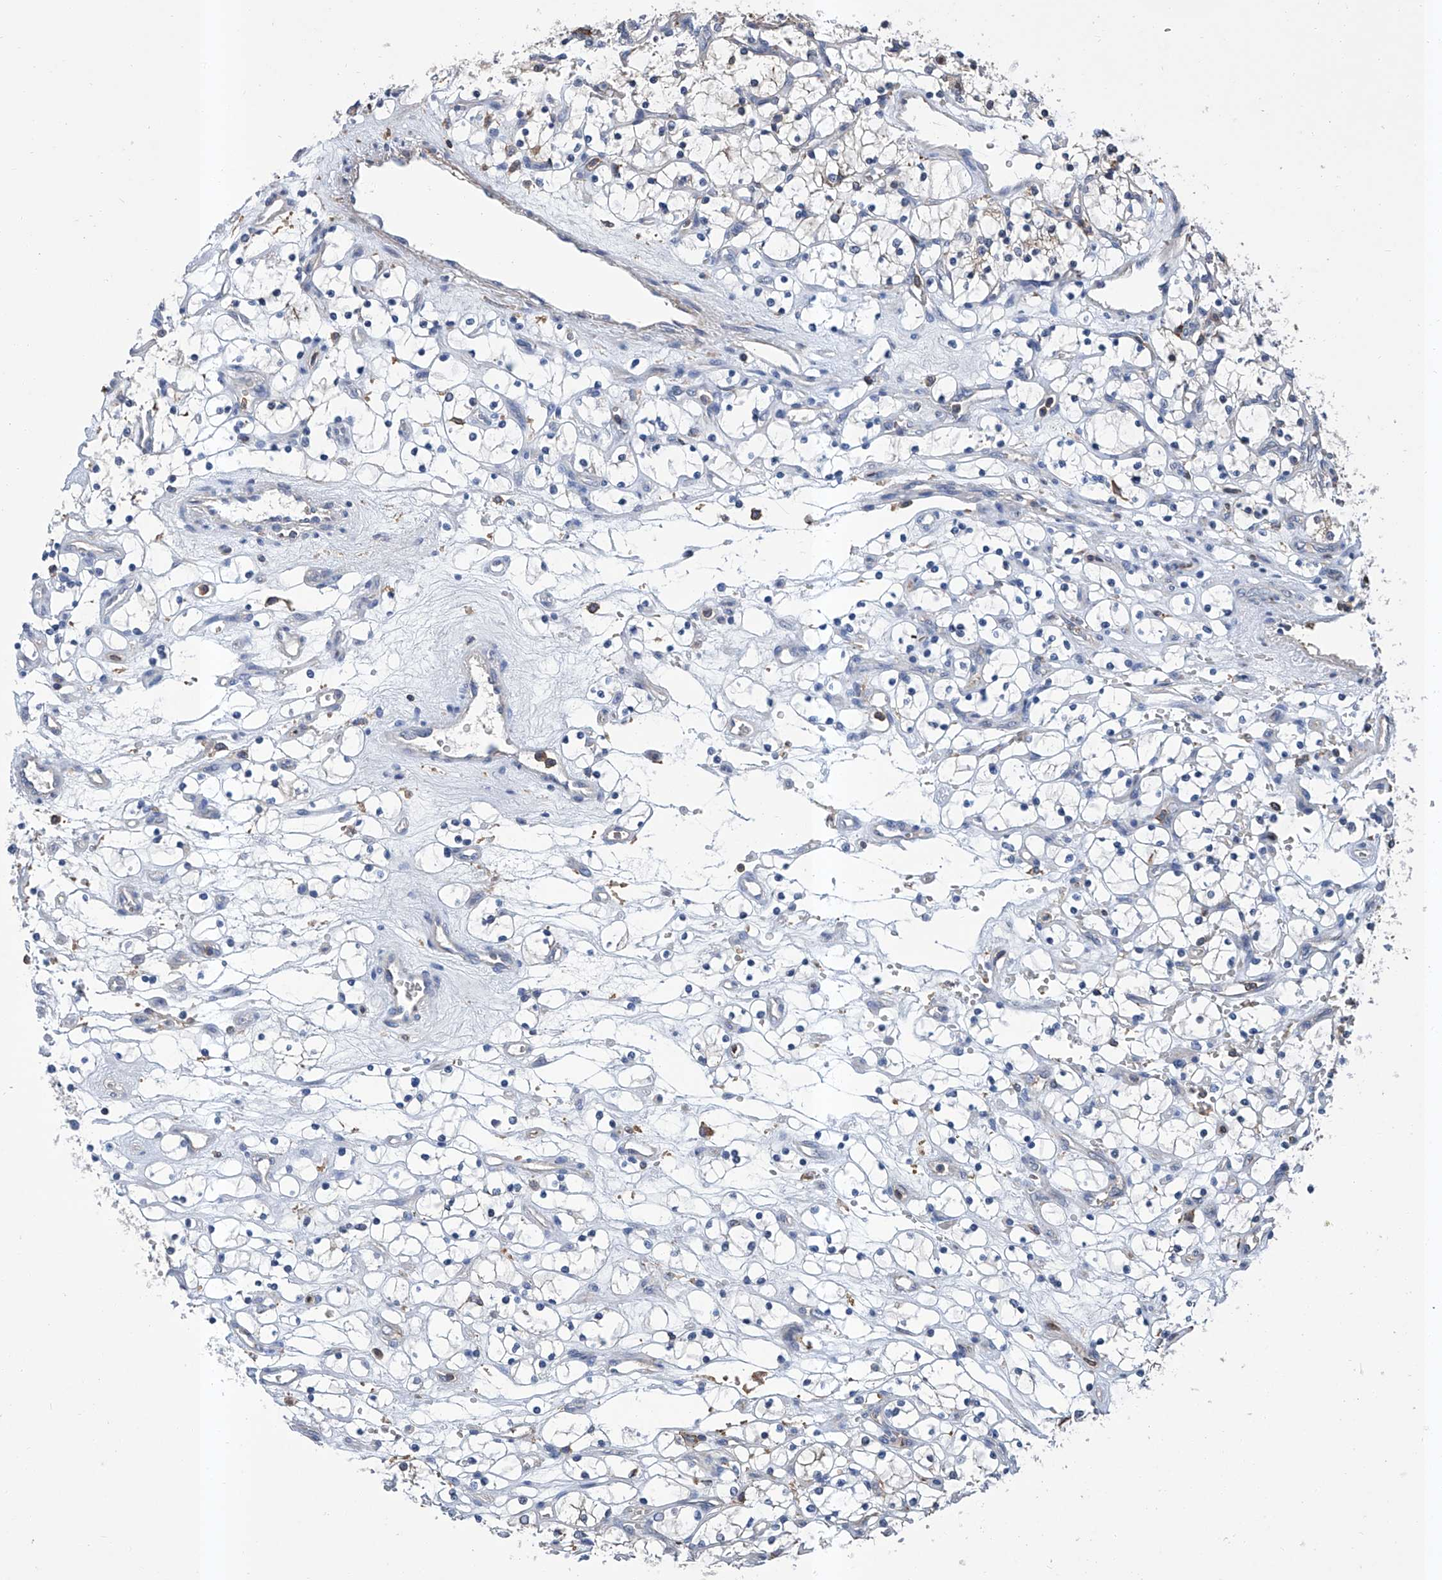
{"staining": {"intensity": "negative", "quantity": "none", "location": "none"}, "tissue": "renal cancer", "cell_type": "Tumor cells", "image_type": "cancer", "snomed": [{"axis": "morphology", "description": "Adenocarcinoma, NOS"}, {"axis": "topography", "description": "Kidney"}], "caption": "Tumor cells show no significant positivity in renal cancer.", "gene": "GPT", "patient": {"sex": "female", "age": 69}}